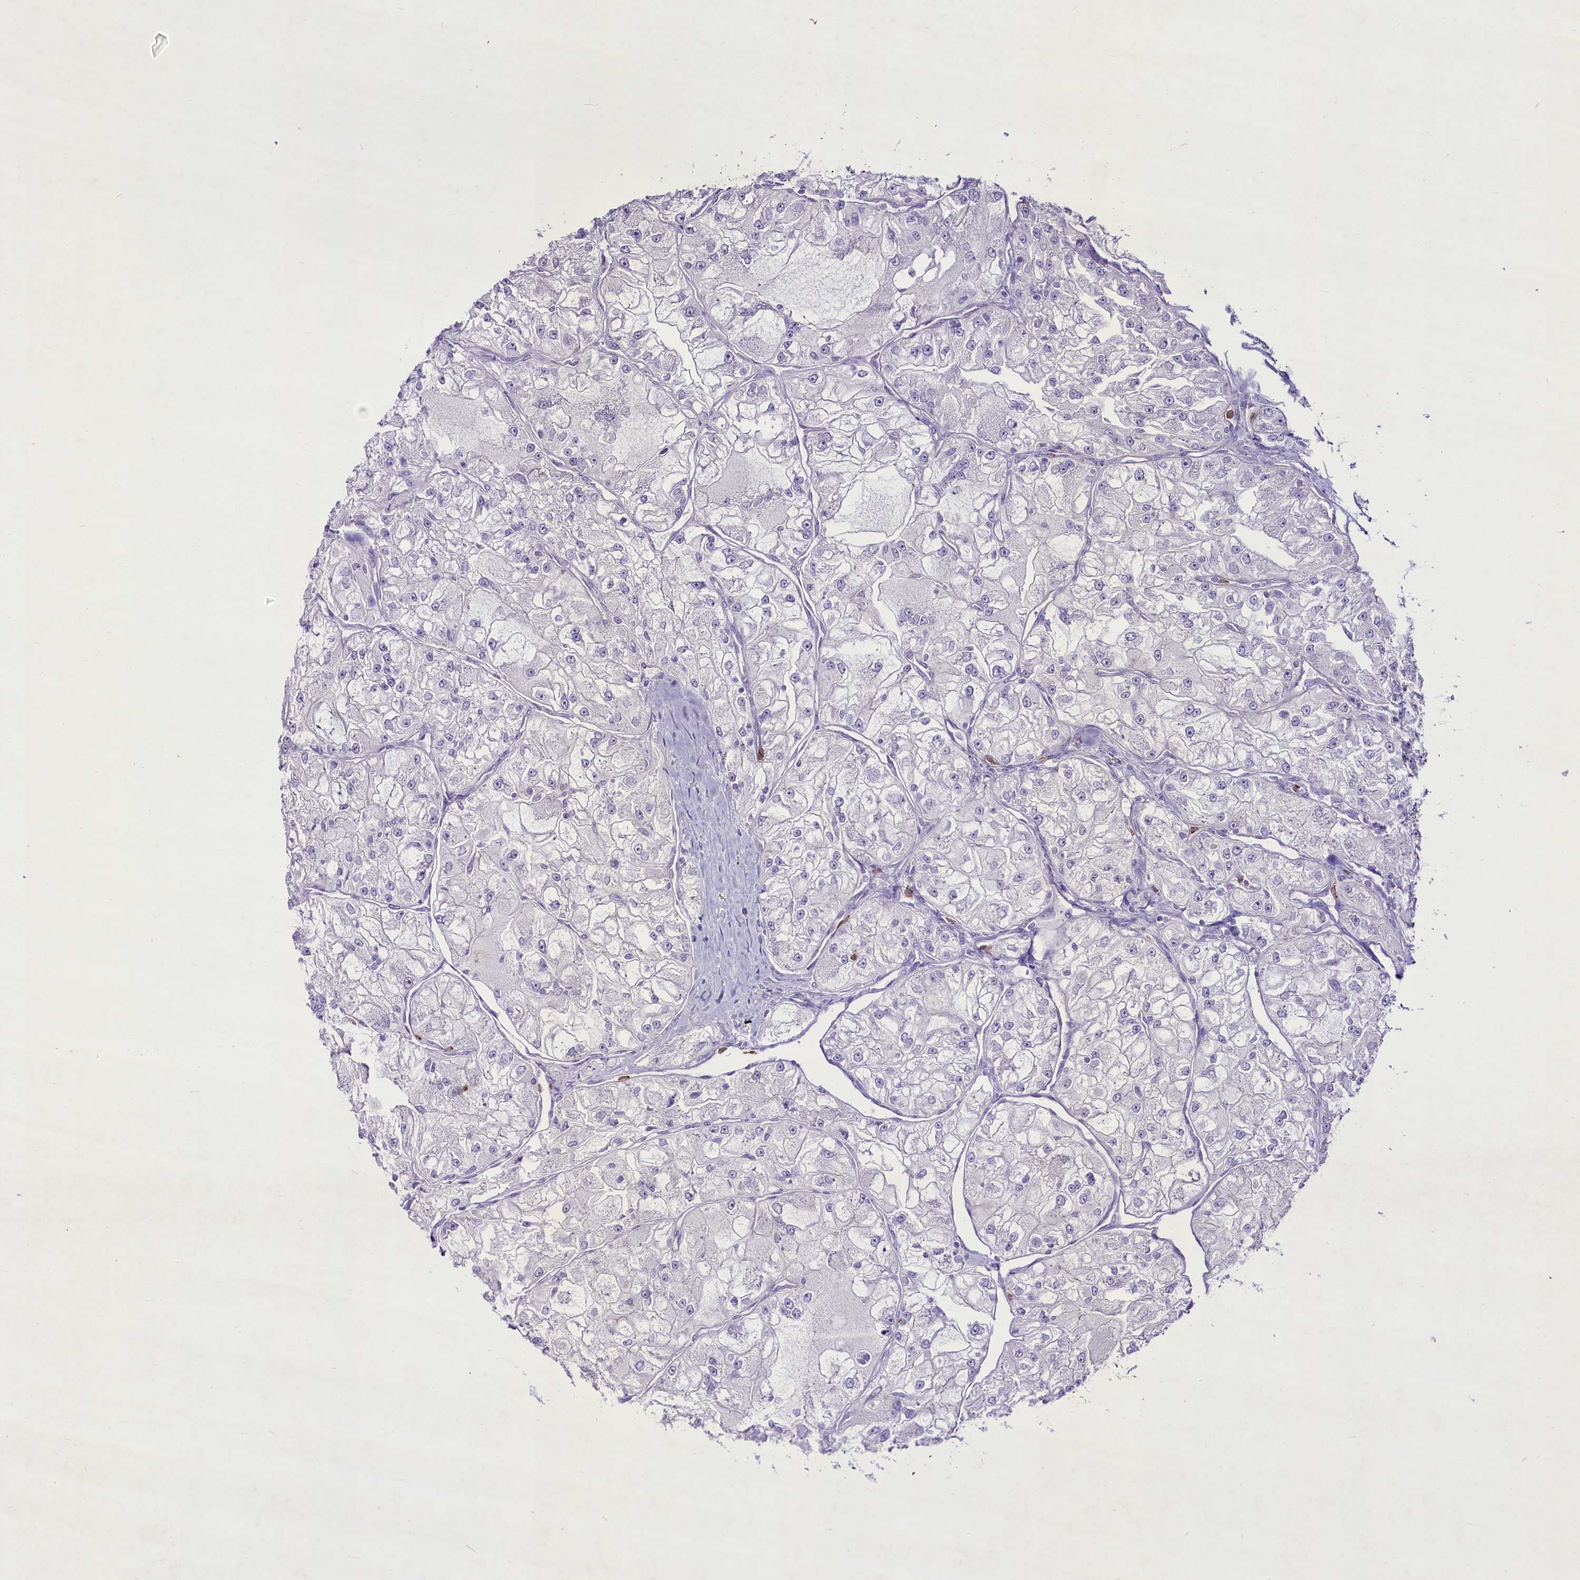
{"staining": {"intensity": "negative", "quantity": "none", "location": "none"}, "tissue": "renal cancer", "cell_type": "Tumor cells", "image_type": "cancer", "snomed": [{"axis": "morphology", "description": "Adenocarcinoma, NOS"}, {"axis": "topography", "description": "Kidney"}], "caption": "A high-resolution image shows immunohistochemistry (IHC) staining of renal adenocarcinoma, which exhibits no significant expression in tumor cells.", "gene": "FAM209B", "patient": {"sex": "female", "age": 72}}